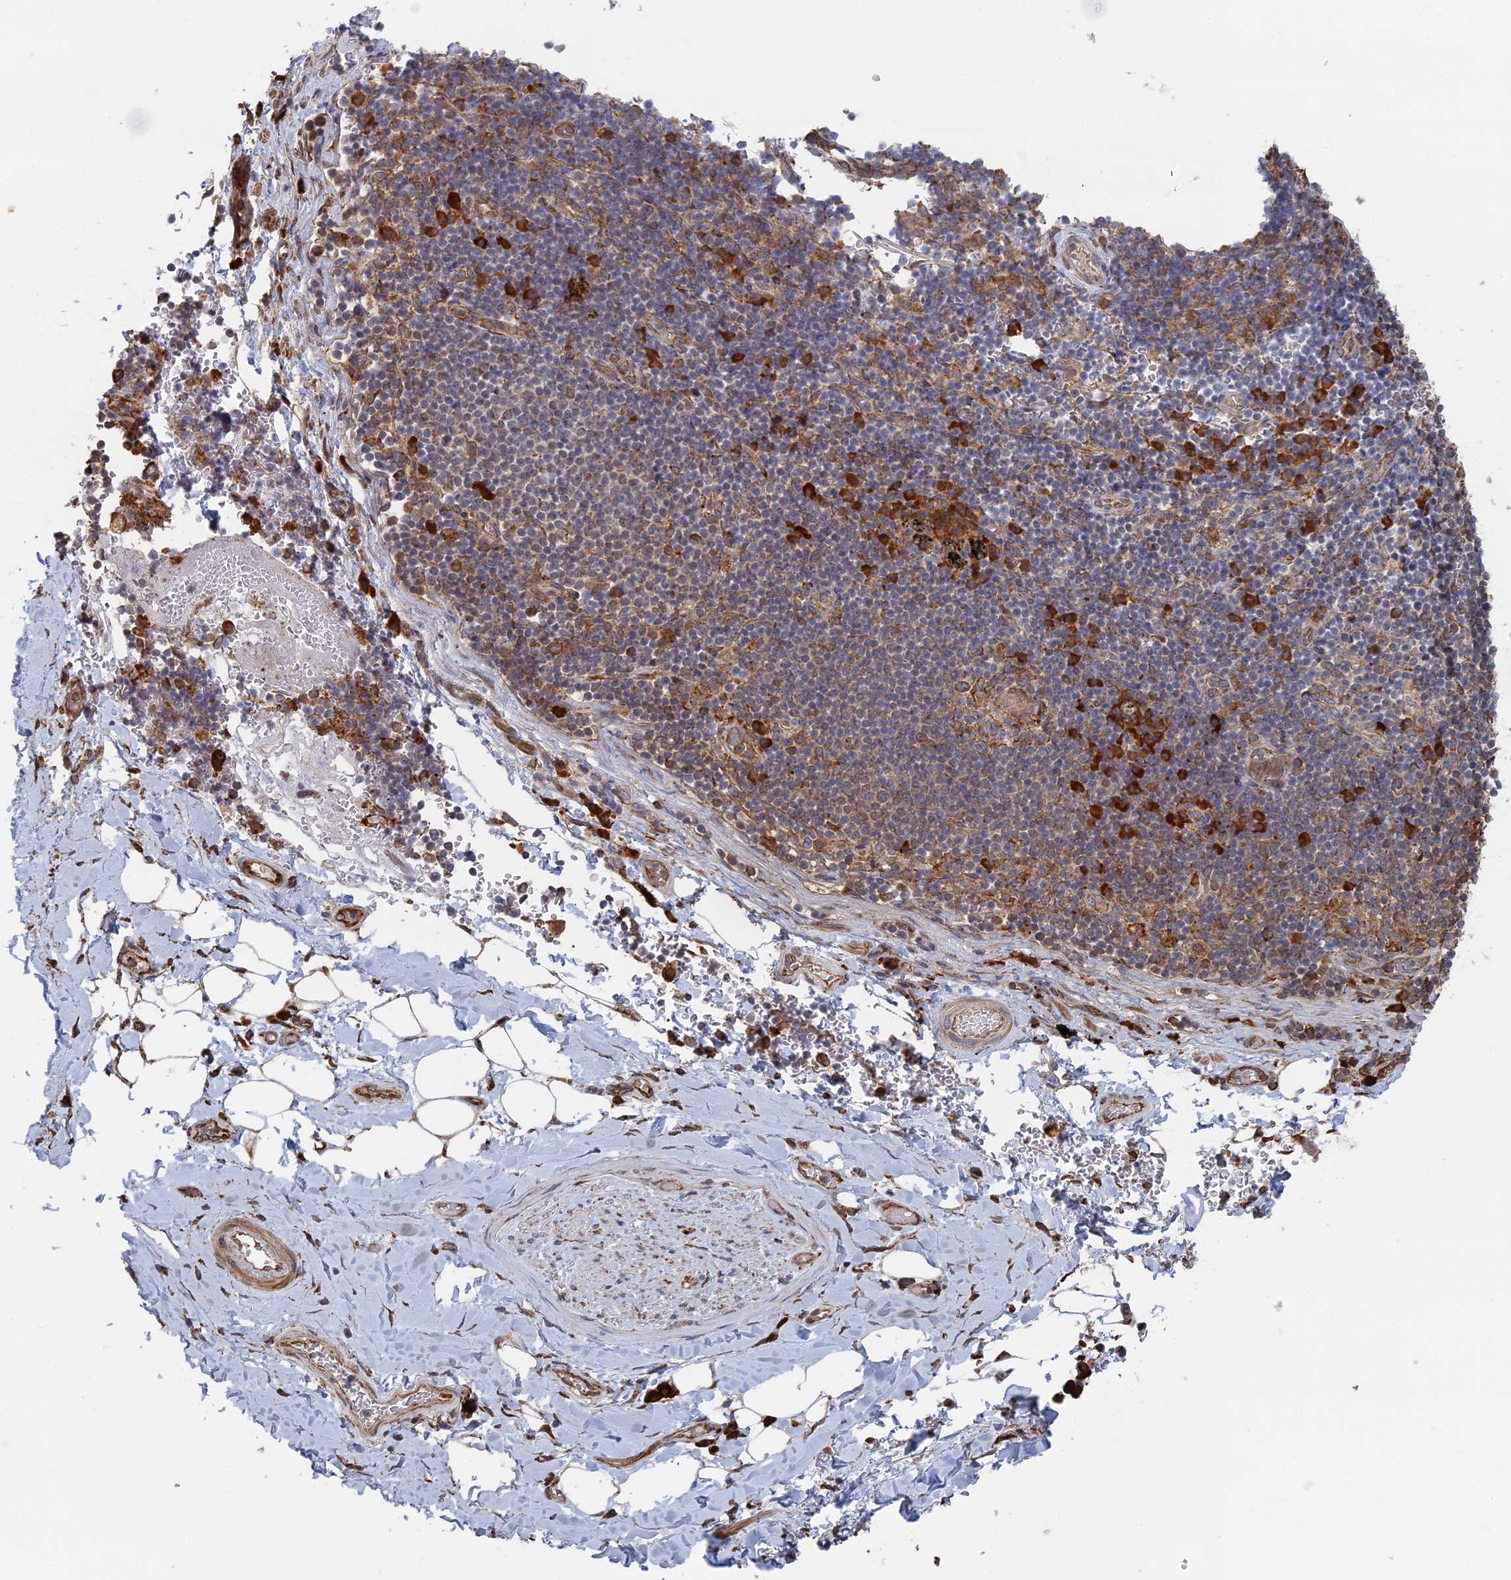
{"staining": {"intensity": "moderate", "quantity": ">75%", "location": "cytoplasmic/membranous"}, "tissue": "adipose tissue", "cell_type": "Adipocytes", "image_type": "normal", "snomed": [{"axis": "morphology", "description": "Normal tissue, NOS"}, {"axis": "topography", "description": "Lymph node"}, {"axis": "topography", "description": "Cartilage tissue"}, {"axis": "topography", "description": "Bronchus"}], "caption": "This is a histology image of immunohistochemistry (IHC) staining of unremarkable adipose tissue, which shows moderate expression in the cytoplasmic/membranous of adipocytes.", "gene": "BPIFB6", "patient": {"sex": "male", "age": 63}}